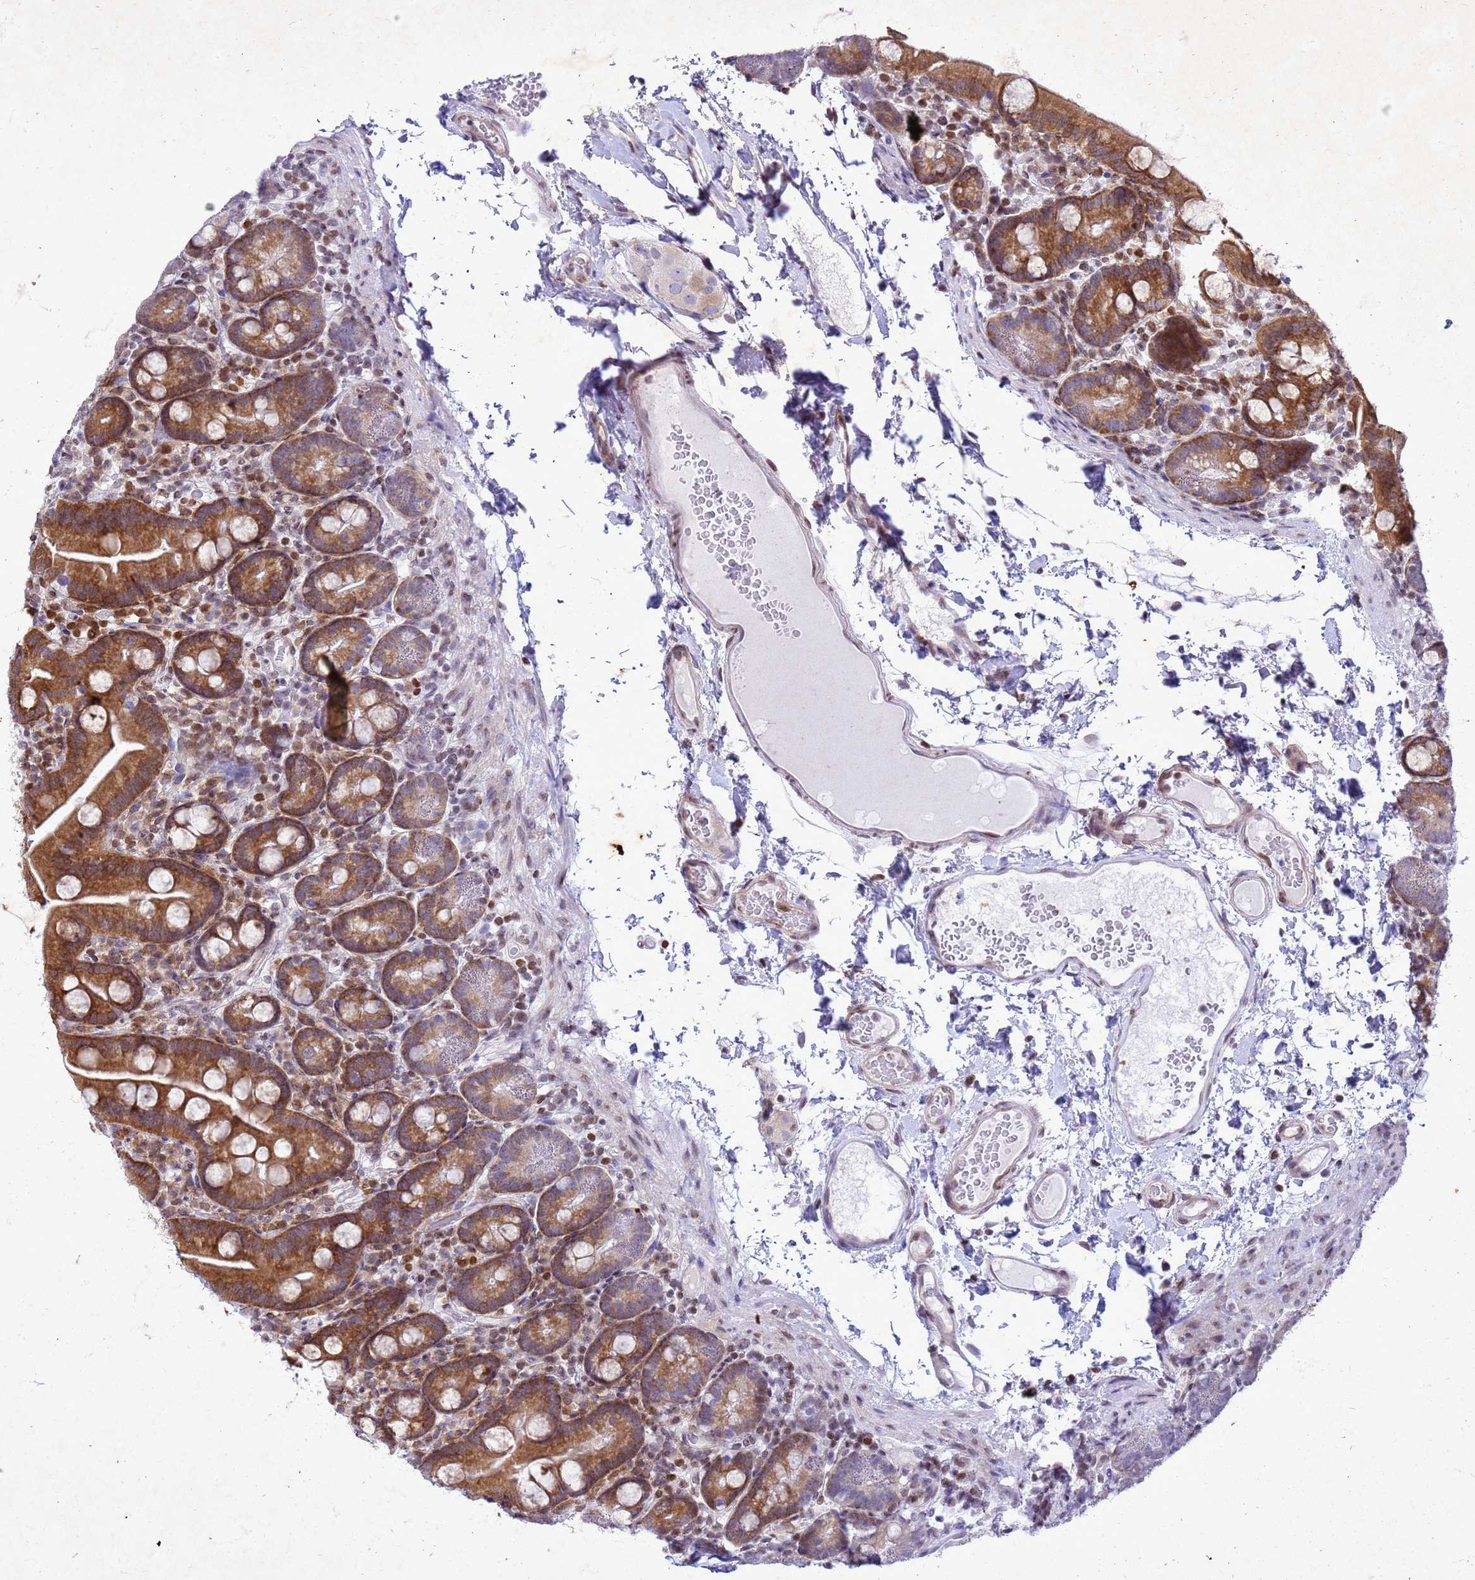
{"staining": {"intensity": "strong", "quantity": ">75%", "location": "cytoplasmic/membranous,nuclear"}, "tissue": "small intestine", "cell_type": "Glandular cells", "image_type": "normal", "snomed": [{"axis": "morphology", "description": "Normal tissue, NOS"}, {"axis": "topography", "description": "Small intestine"}], "caption": "Immunohistochemistry image of unremarkable human small intestine stained for a protein (brown), which shows high levels of strong cytoplasmic/membranous,nuclear positivity in approximately >75% of glandular cells.", "gene": "COPS9", "patient": {"sex": "female", "age": 68}}